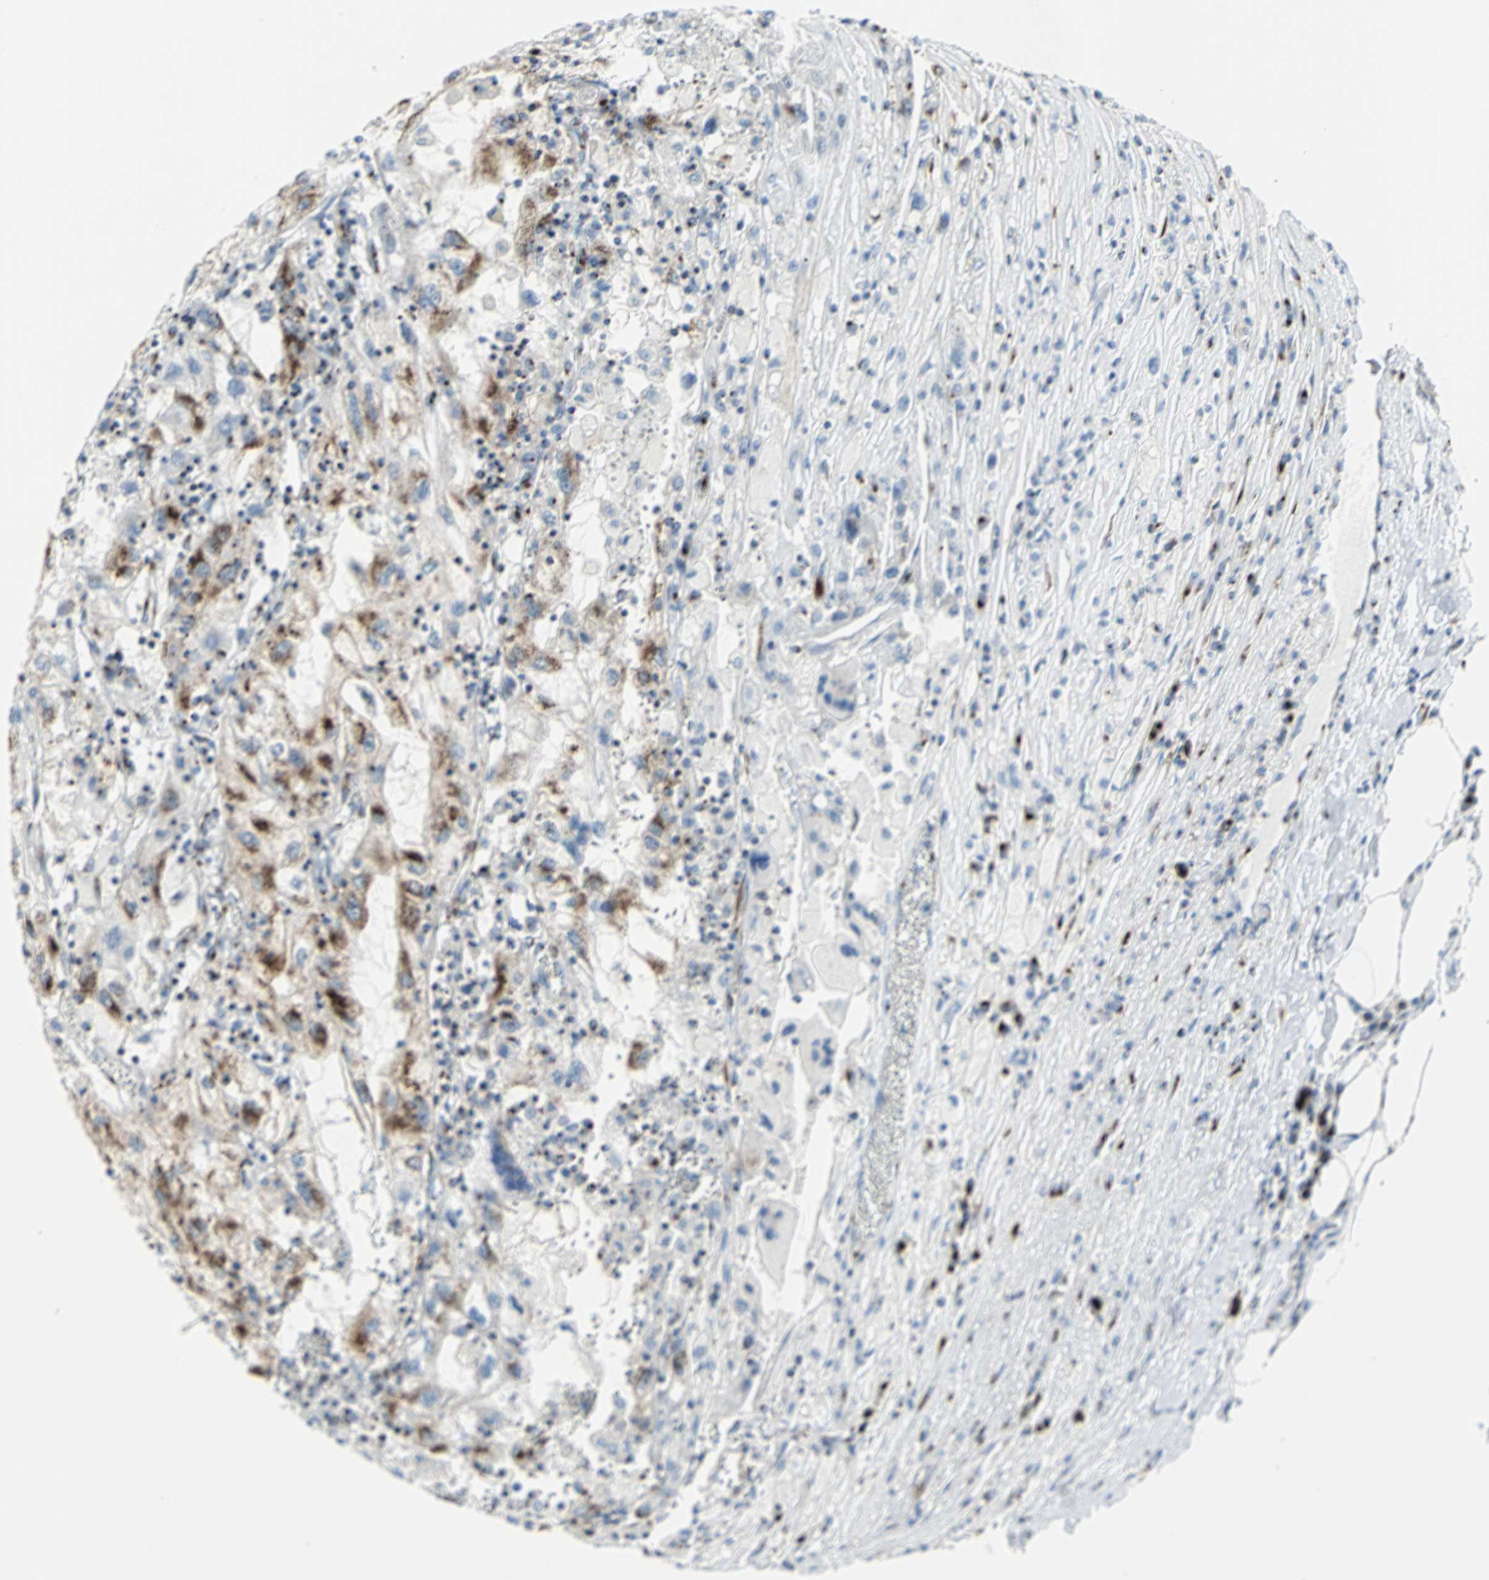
{"staining": {"intensity": "strong", "quantity": "25%-75%", "location": "cytoplasmic/membranous"}, "tissue": "renal cancer", "cell_type": "Tumor cells", "image_type": "cancer", "snomed": [{"axis": "morphology", "description": "Normal tissue, NOS"}, {"axis": "morphology", "description": "Adenocarcinoma, NOS"}, {"axis": "topography", "description": "Kidney"}], "caption": "This image displays immunohistochemistry staining of human renal adenocarcinoma, with high strong cytoplasmic/membranous positivity in about 25%-75% of tumor cells.", "gene": "GPR3", "patient": {"sex": "male", "age": 71}}